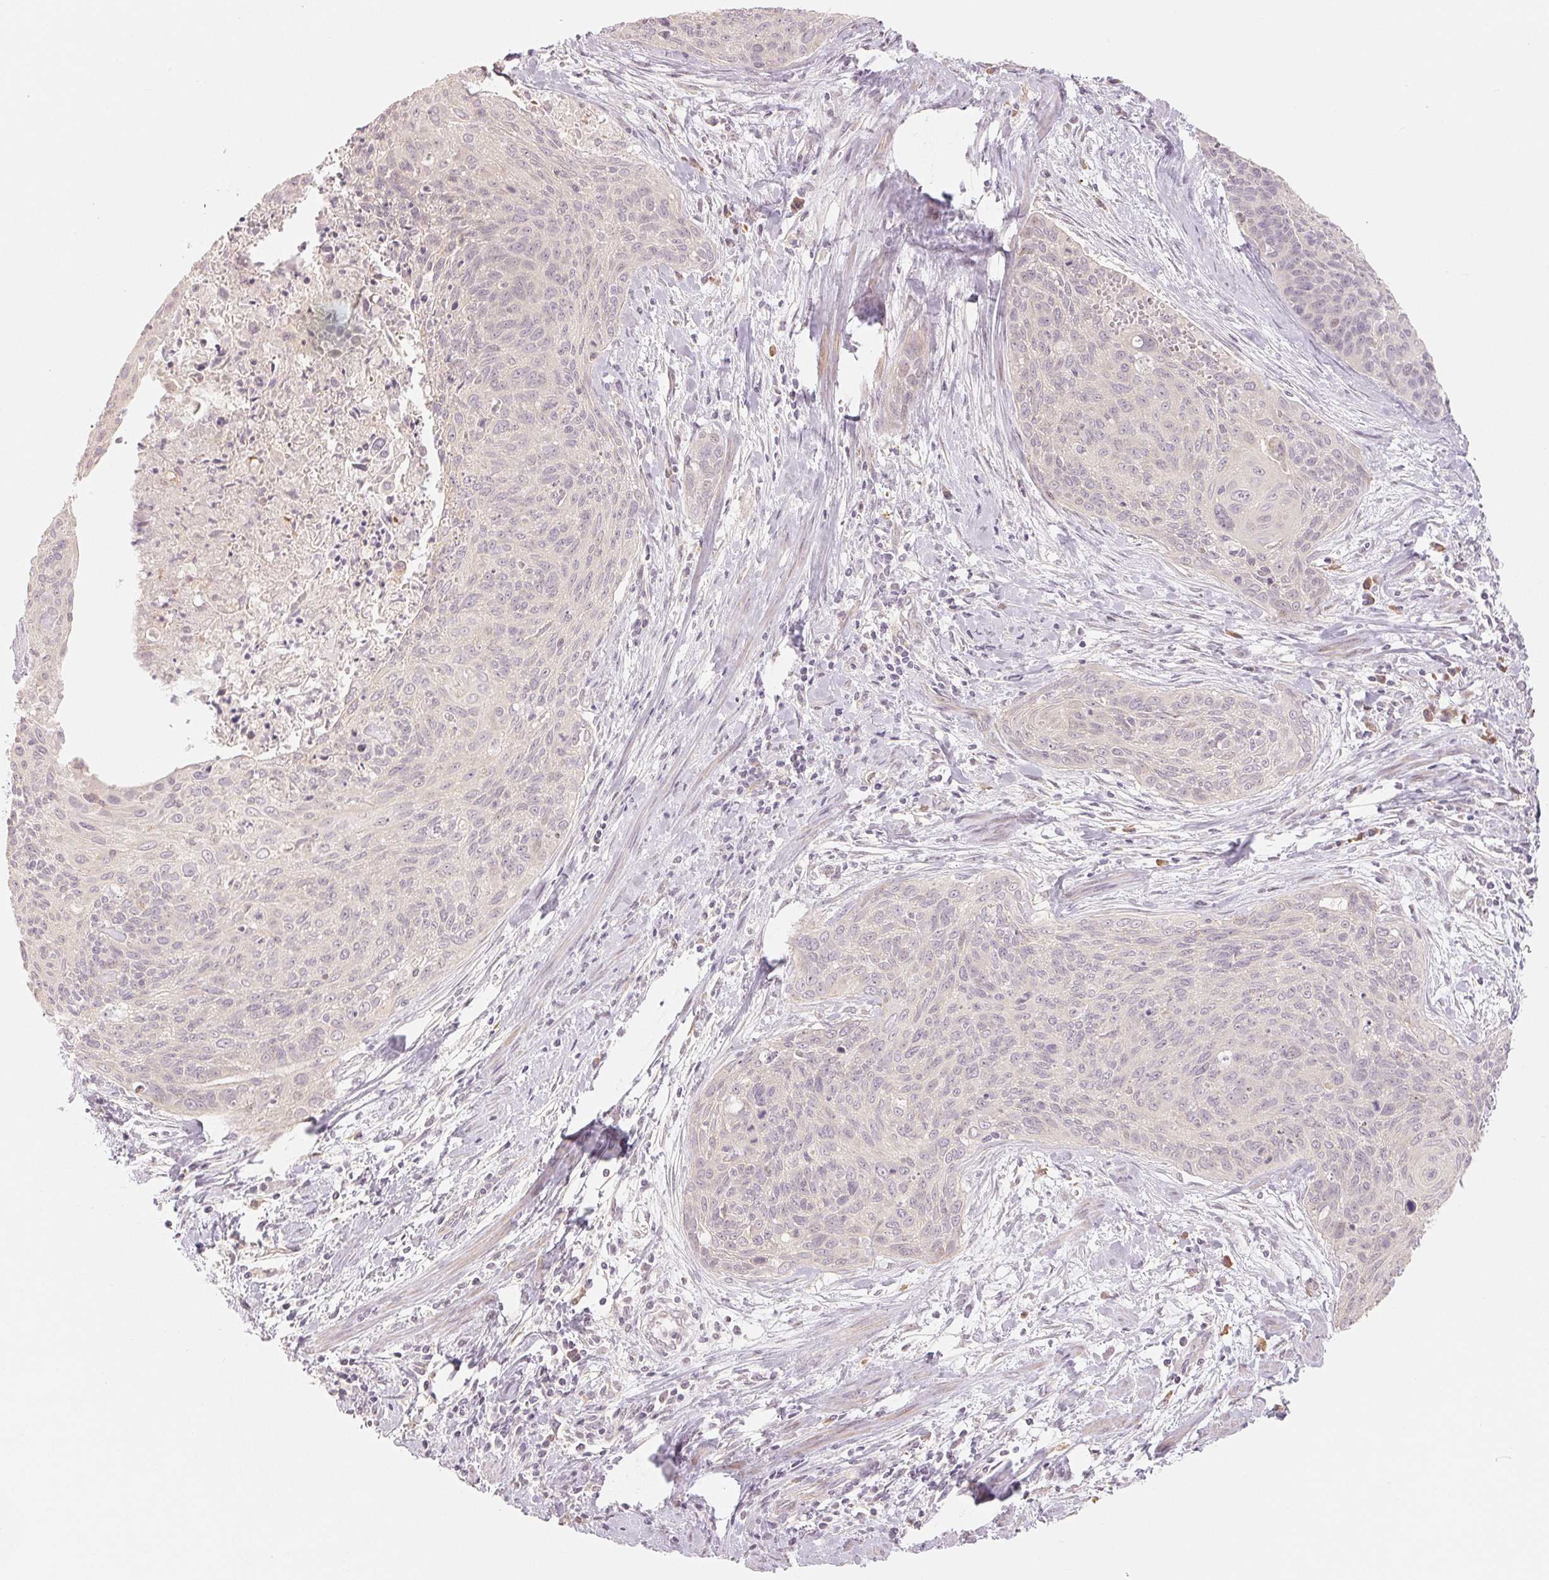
{"staining": {"intensity": "negative", "quantity": "none", "location": "none"}, "tissue": "cervical cancer", "cell_type": "Tumor cells", "image_type": "cancer", "snomed": [{"axis": "morphology", "description": "Squamous cell carcinoma, NOS"}, {"axis": "topography", "description": "Cervix"}], "caption": "Immunohistochemistry (IHC) image of human cervical cancer stained for a protein (brown), which demonstrates no positivity in tumor cells.", "gene": "DENND2C", "patient": {"sex": "female", "age": 55}}